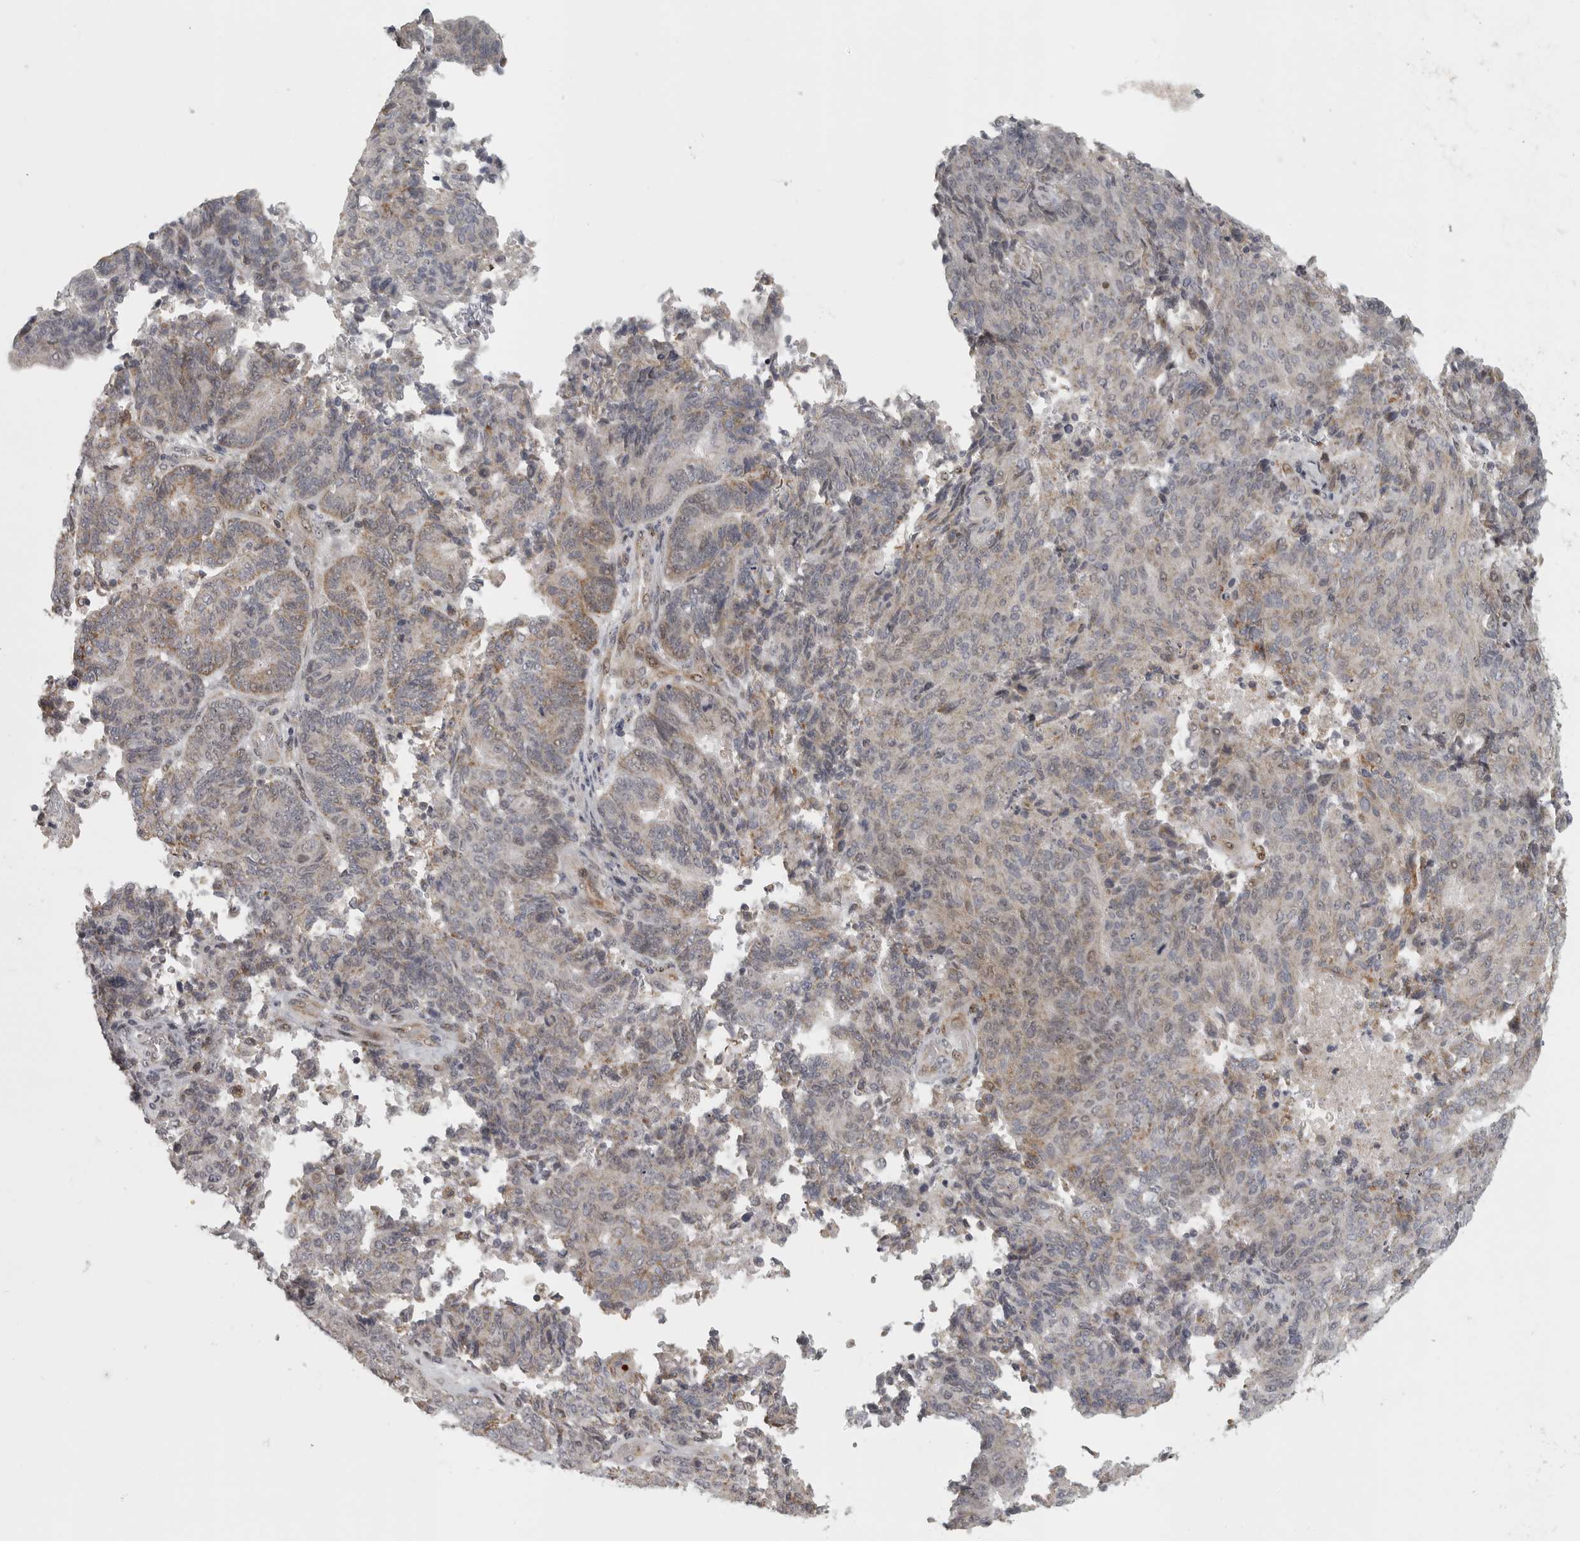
{"staining": {"intensity": "weak", "quantity": "25%-75%", "location": "cytoplasmic/membranous"}, "tissue": "endometrial cancer", "cell_type": "Tumor cells", "image_type": "cancer", "snomed": [{"axis": "morphology", "description": "Adenocarcinoma, NOS"}, {"axis": "topography", "description": "Endometrium"}], "caption": "Endometrial adenocarcinoma stained with a brown dye demonstrates weak cytoplasmic/membranous positive expression in approximately 25%-75% of tumor cells.", "gene": "POLE2", "patient": {"sex": "female", "age": 80}}